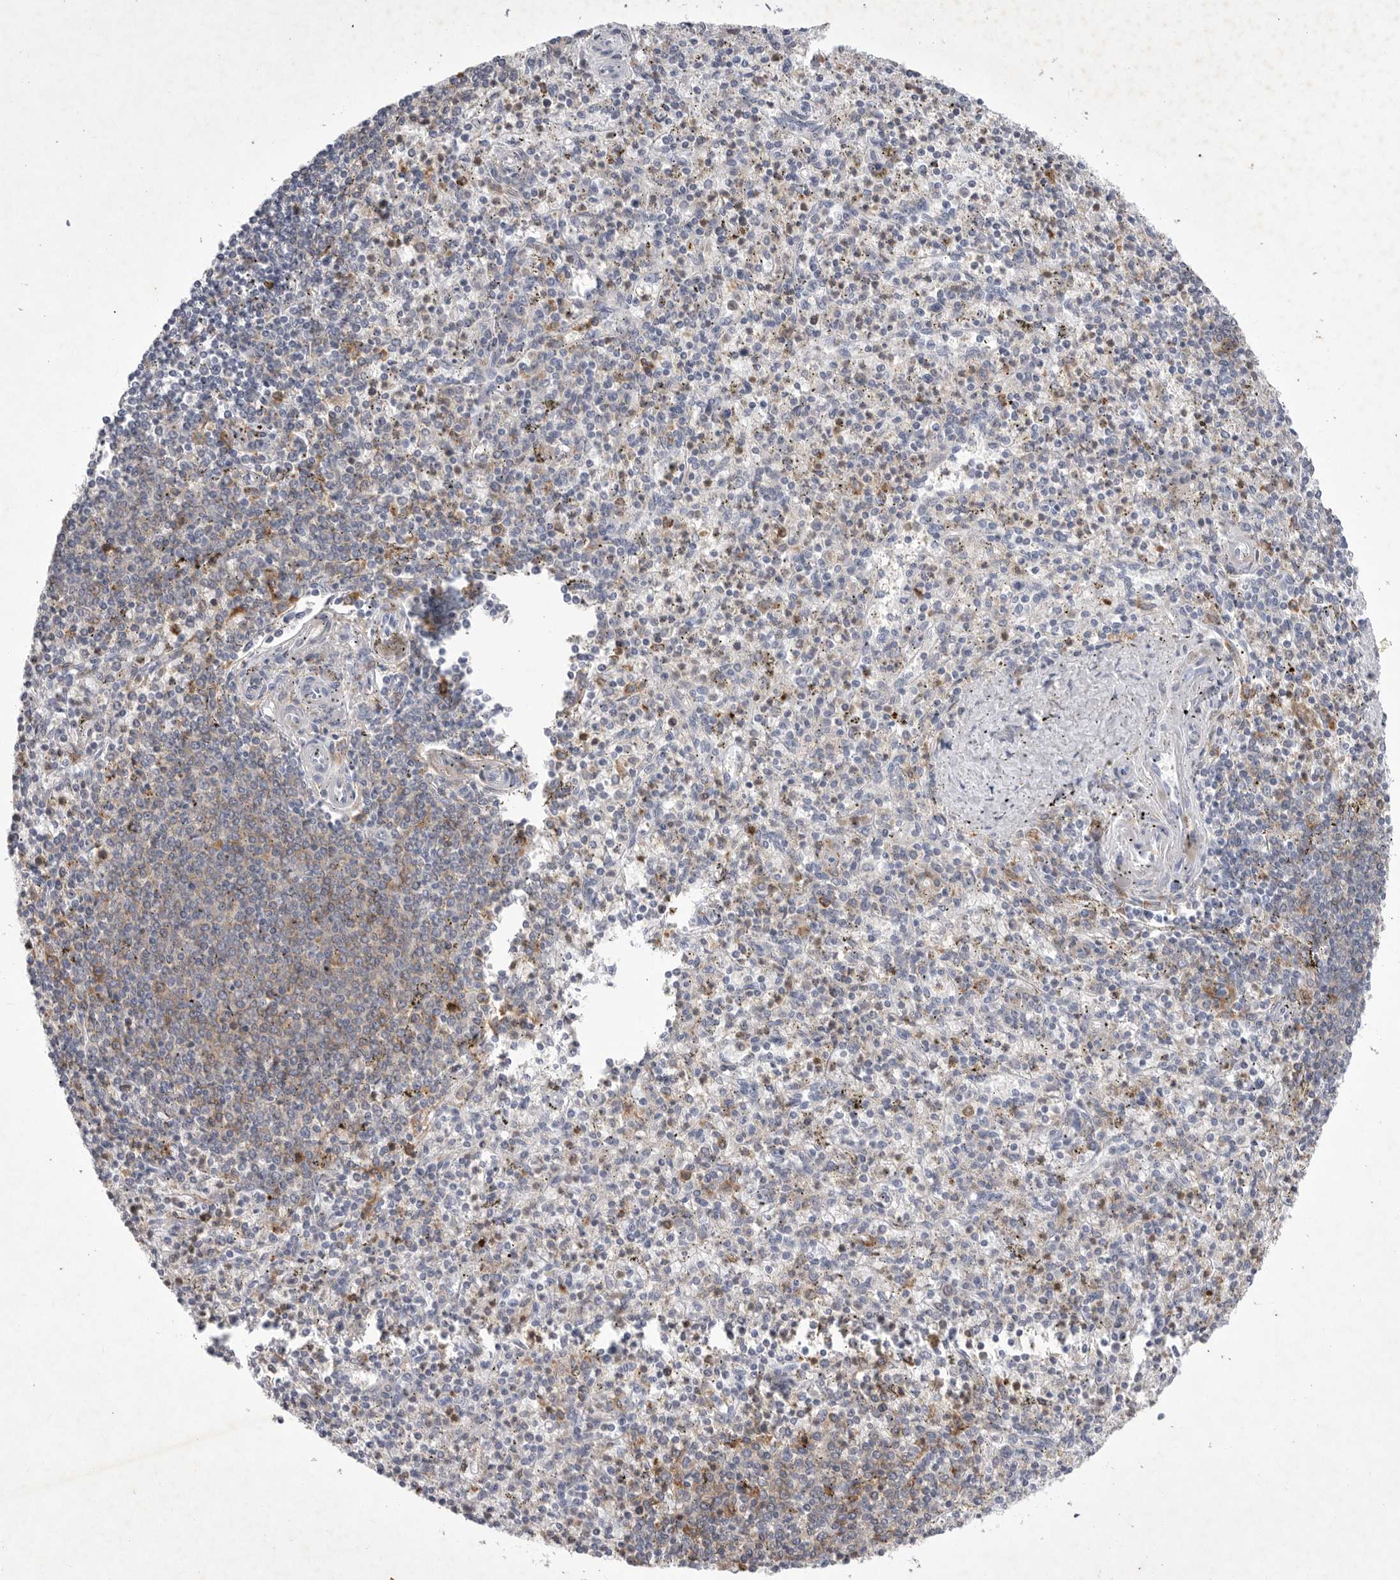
{"staining": {"intensity": "weak", "quantity": "<25%", "location": "cytoplasmic/membranous"}, "tissue": "spleen", "cell_type": "Cells in red pulp", "image_type": "normal", "snomed": [{"axis": "morphology", "description": "Normal tissue, NOS"}, {"axis": "topography", "description": "Spleen"}], "caption": "The histopathology image demonstrates no staining of cells in red pulp in unremarkable spleen.", "gene": "SIGLEC10", "patient": {"sex": "male", "age": 72}}